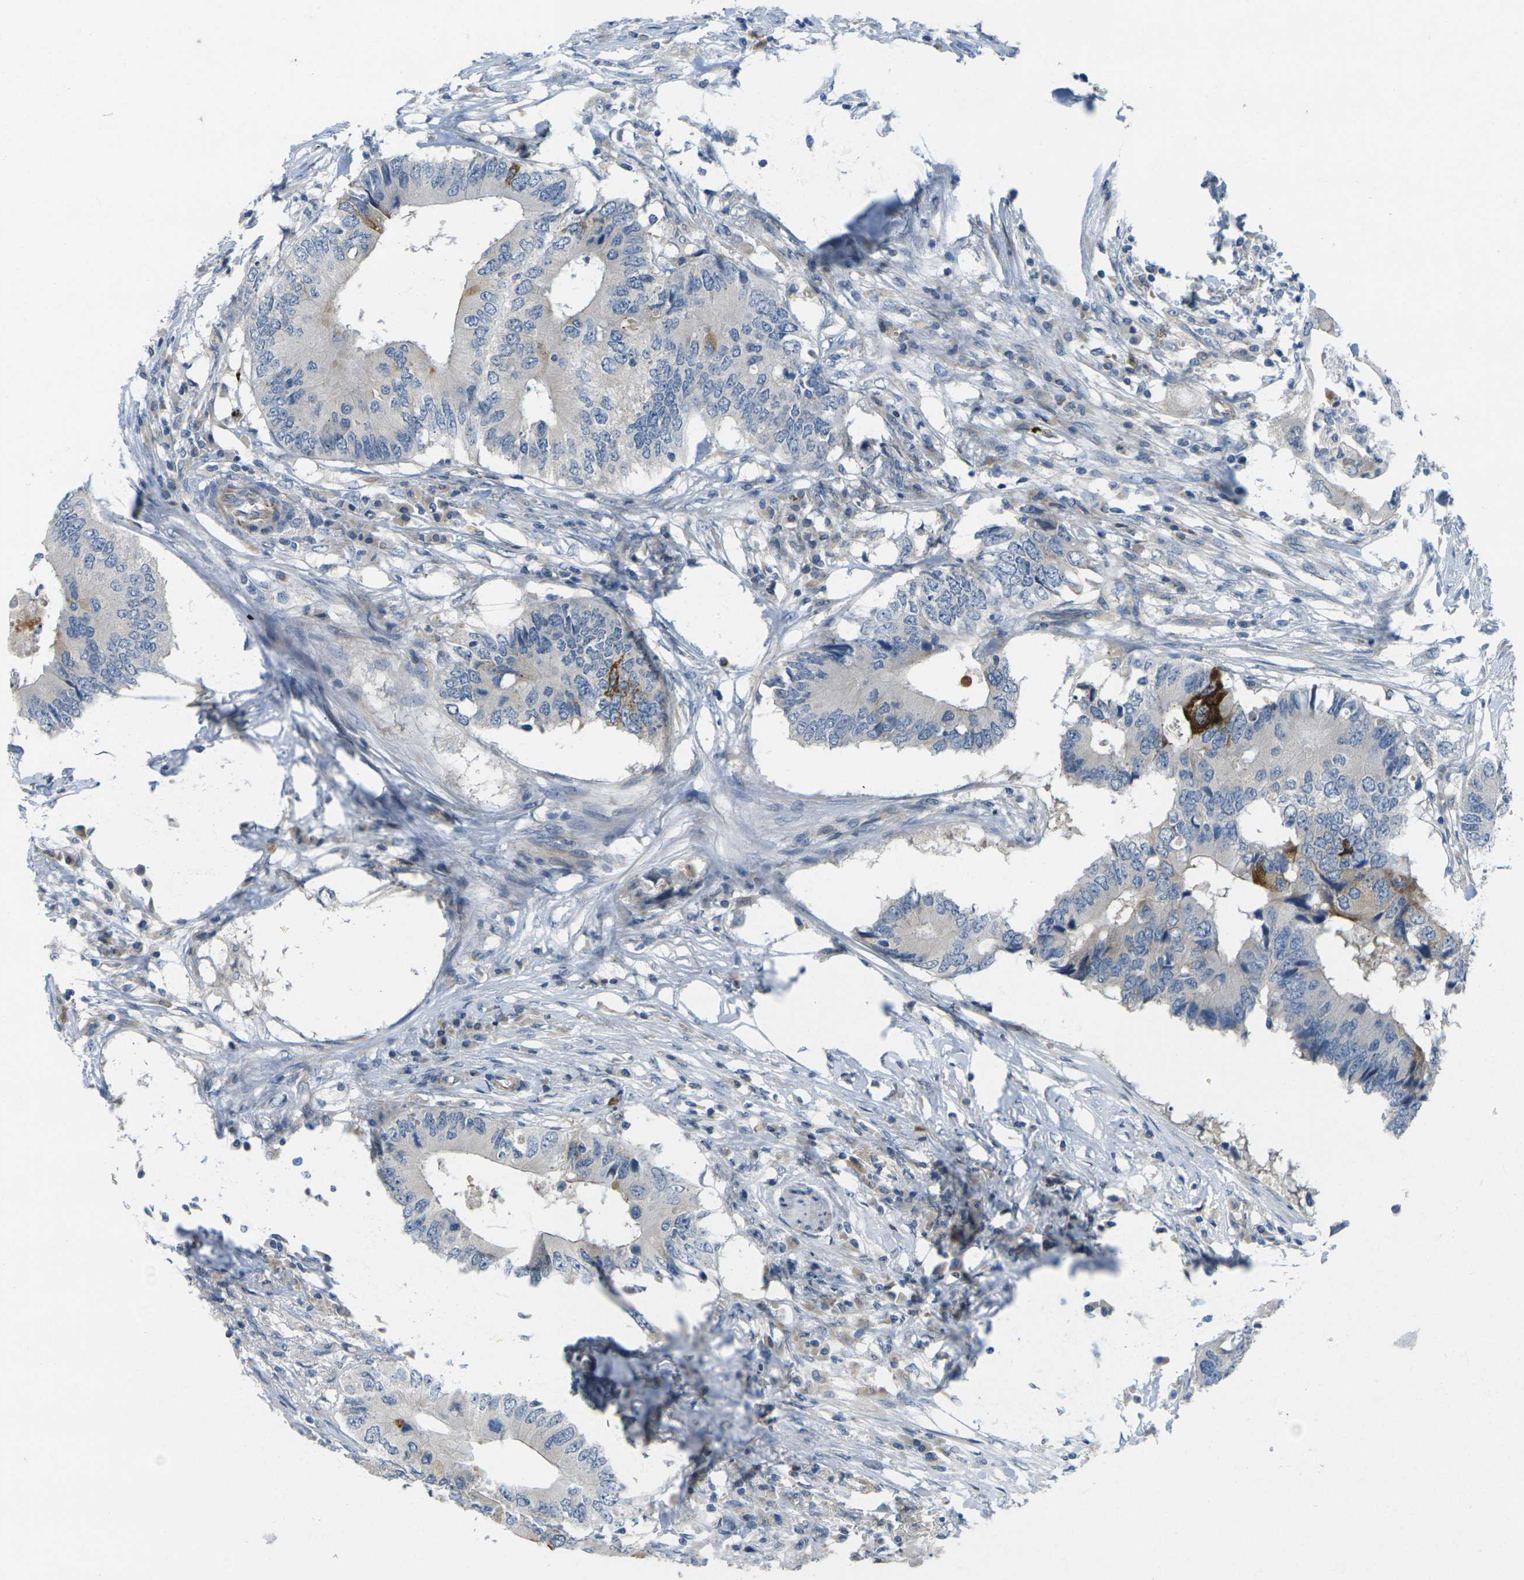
{"staining": {"intensity": "moderate", "quantity": "<25%", "location": "cytoplasmic/membranous"}, "tissue": "colorectal cancer", "cell_type": "Tumor cells", "image_type": "cancer", "snomed": [{"axis": "morphology", "description": "Adenocarcinoma, NOS"}, {"axis": "topography", "description": "Colon"}], "caption": "High-magnification brightfield microscopy of colorectal cancer stained with DAB (3,3'-diaminobenzidine) (brown) and counterstained with hematoxylin (blue). tumor cells exhibit moderate cytoplasmic/membranous positivity is appreciated in about<25% of cells. (DAB IHC with brightfield microscopy, high magnification).", "gene": "CYP2C8", "patient": {"sex": "male", "age": 71}}